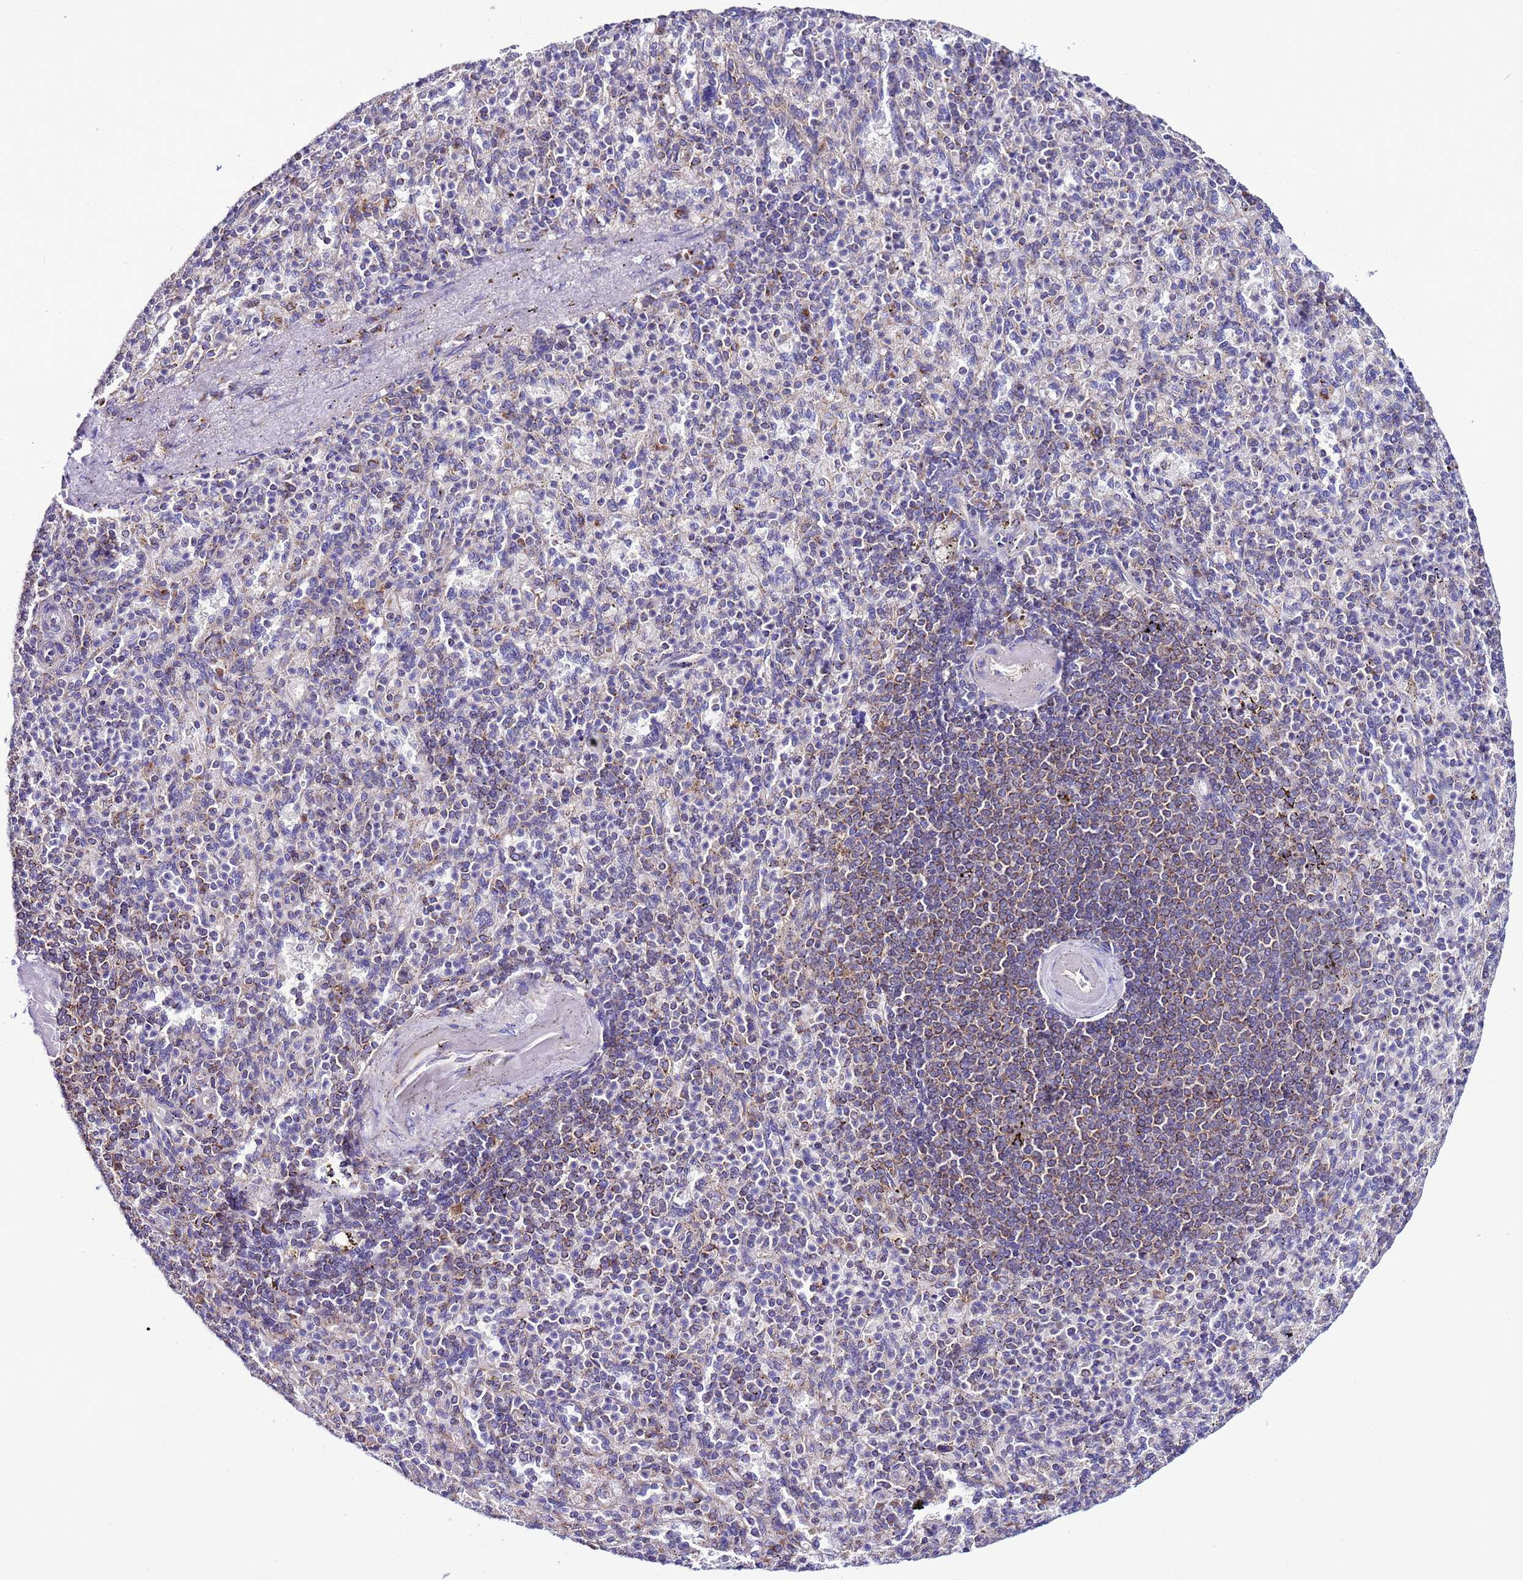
{"staining": {"intensity": "negative", "quantity": "none", "location": "none"}, "tissue": "spleen", "cell_type": "Cells in red pulp", "image_type": "normal", "snomed": [{"axis": "morphology", "description": "Normal tissue, NOS"}, {"axis": "topography", "description": "Spleen"}], "caption": "Immunohistochemical staining of unremarkable spleen shows no significant expression in cells in red pulp.", "gene": "AHI1", "patient": {"sex": "female", "age": 74}}